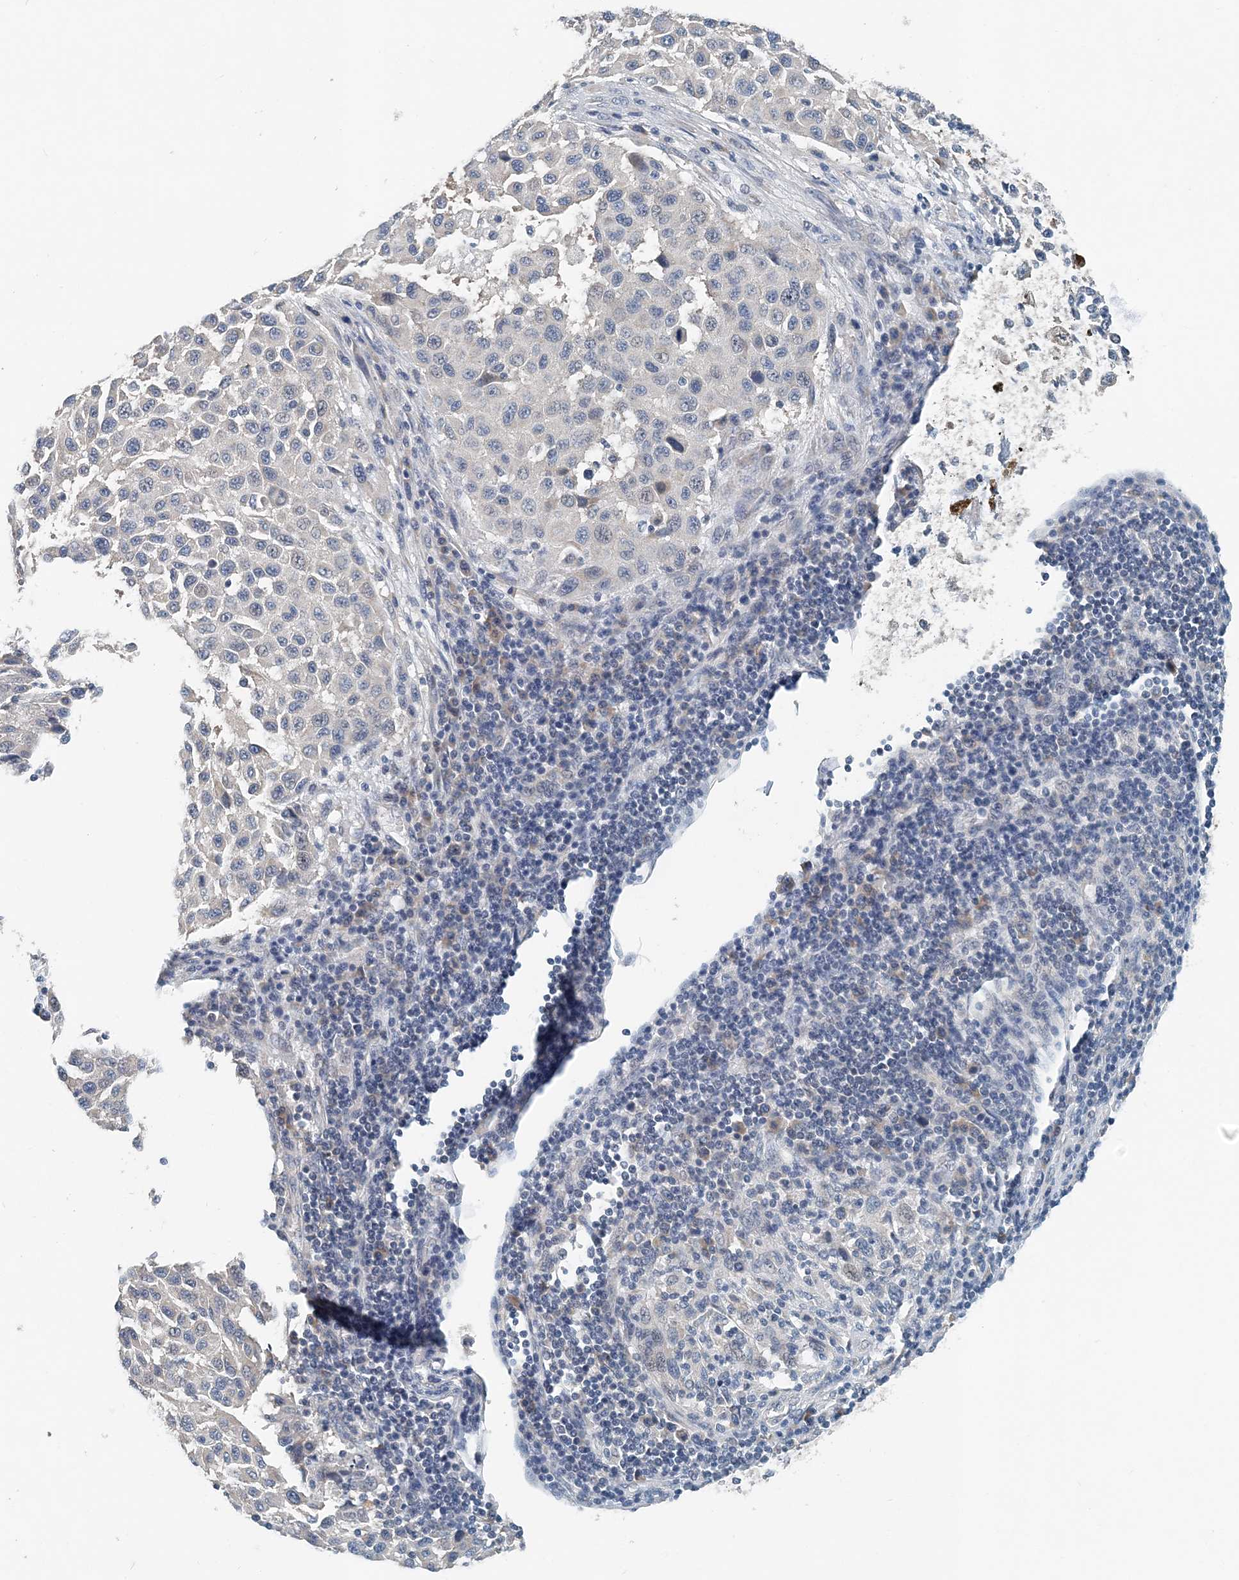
{"staining": {"intensity": "negative", "quantity": "none", "location": "none"}, "tissue": "melanoma", "cell_type": "Tumor cells", "image_type": "cancer", "snomed": [{"axis": "morphology", "description": "Malignant melanoma, Metastatic site"}, {"axis": "topography", "description": "Lymph node"}], "caption": "Immunohistochemical staining of melanoma reveals no significant staining in tumor cells.", "gene": "EEF1A2", "patient": {"sex": "male", "age": 61}}